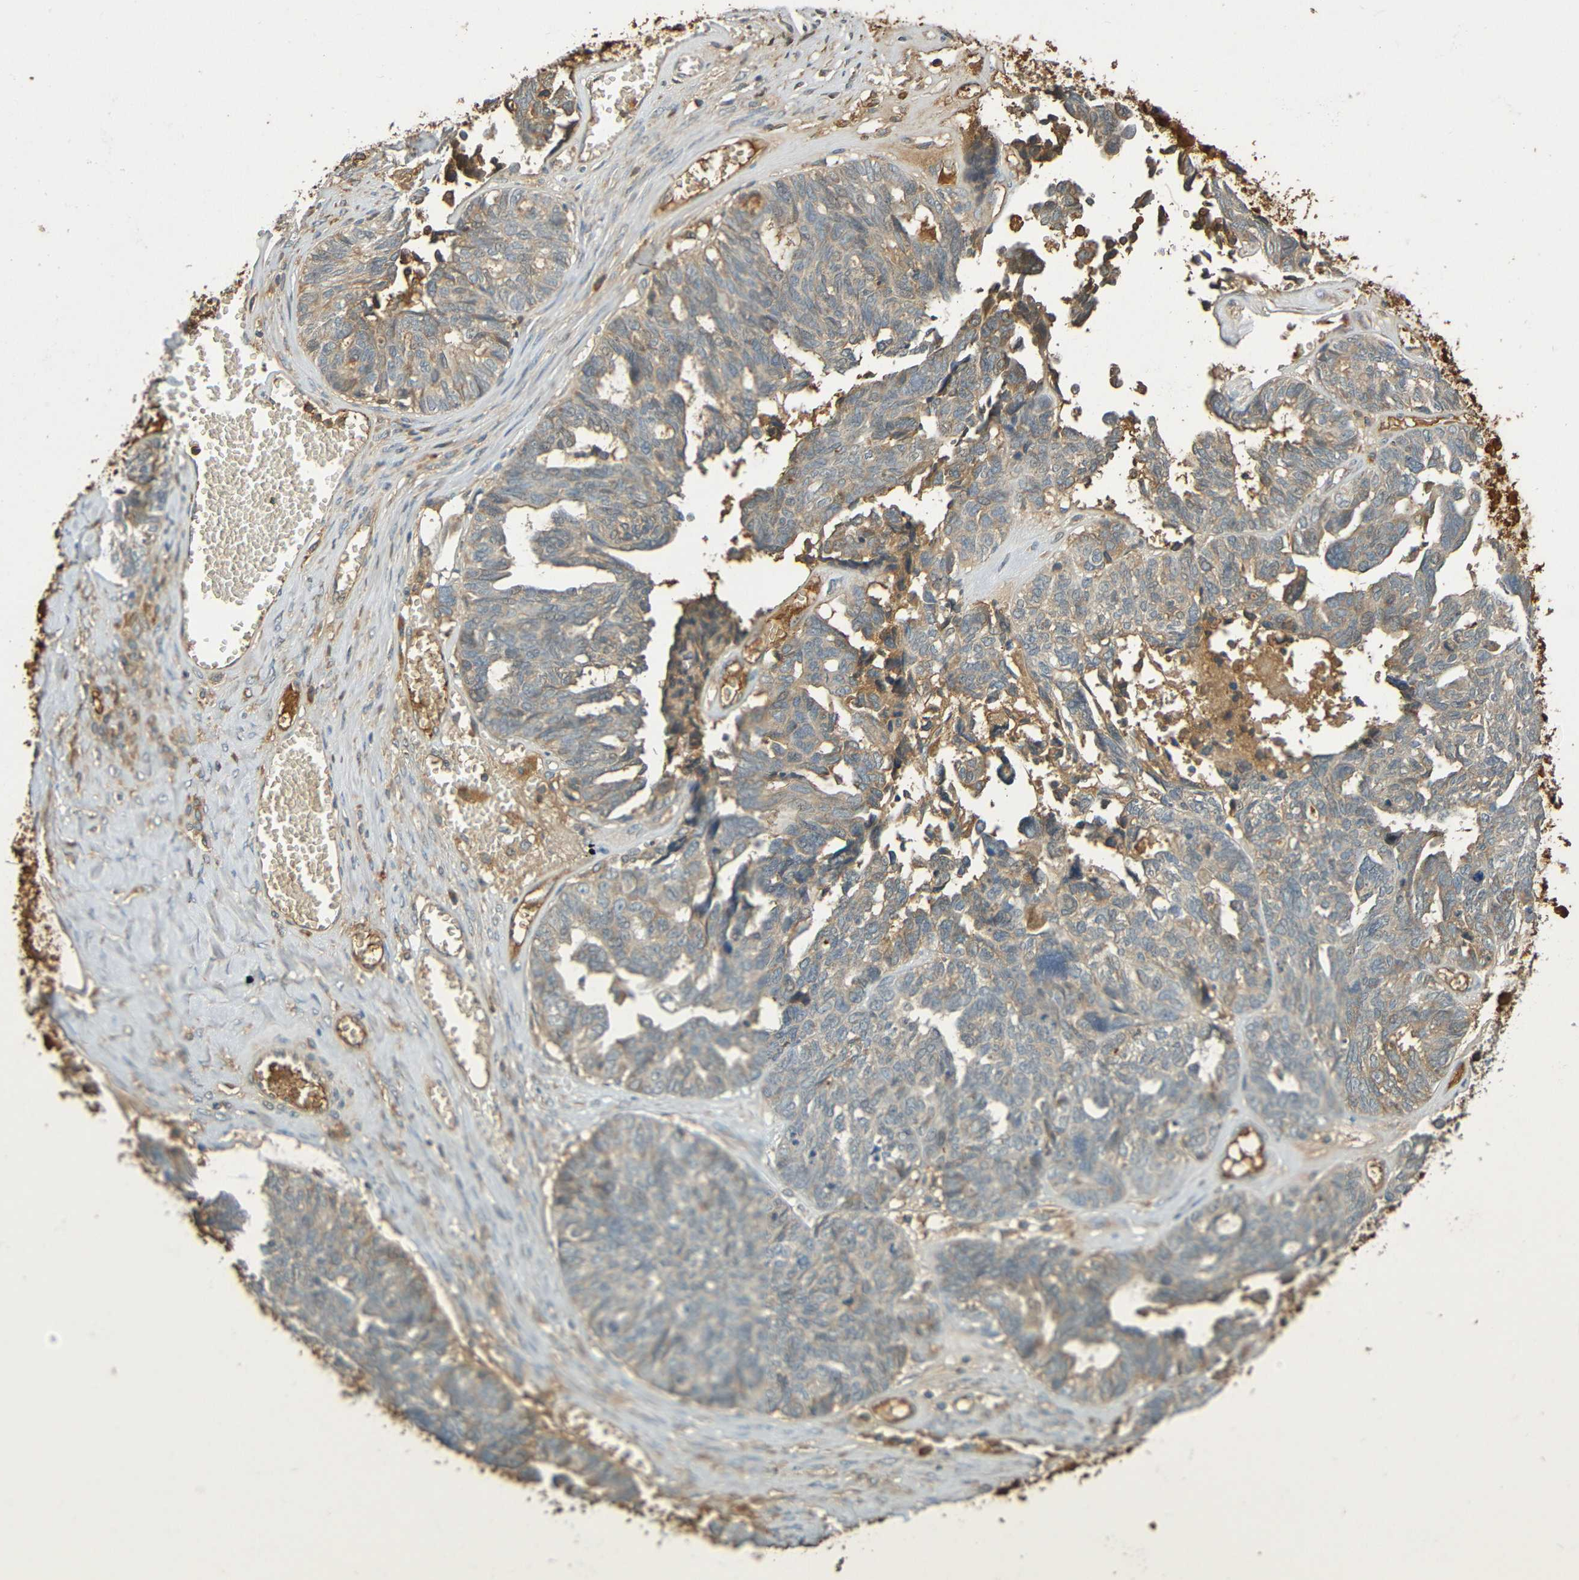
{"staining": {"intensity": "weak", "quantity": ">75%", "location": "cytoplasmic/membranous"}, "tissue": "ovarian cancer", "cell_type": "Tumor cells", "image_type": "cancer", "snomed": [{"axis": "morphology", "description": "Cystadenocarcinoma, serous, NOS"}, {"axis": "topography", "description": "Ovary"}], "caption": "Immunohistochemical staining of human ovarian cancer exhibits low levels of weak cytoplasmic/membranous protein expression in about >75% of tumor cells.", "gene": "C1QA", "patient": {"sex": "female", "age": 79}}